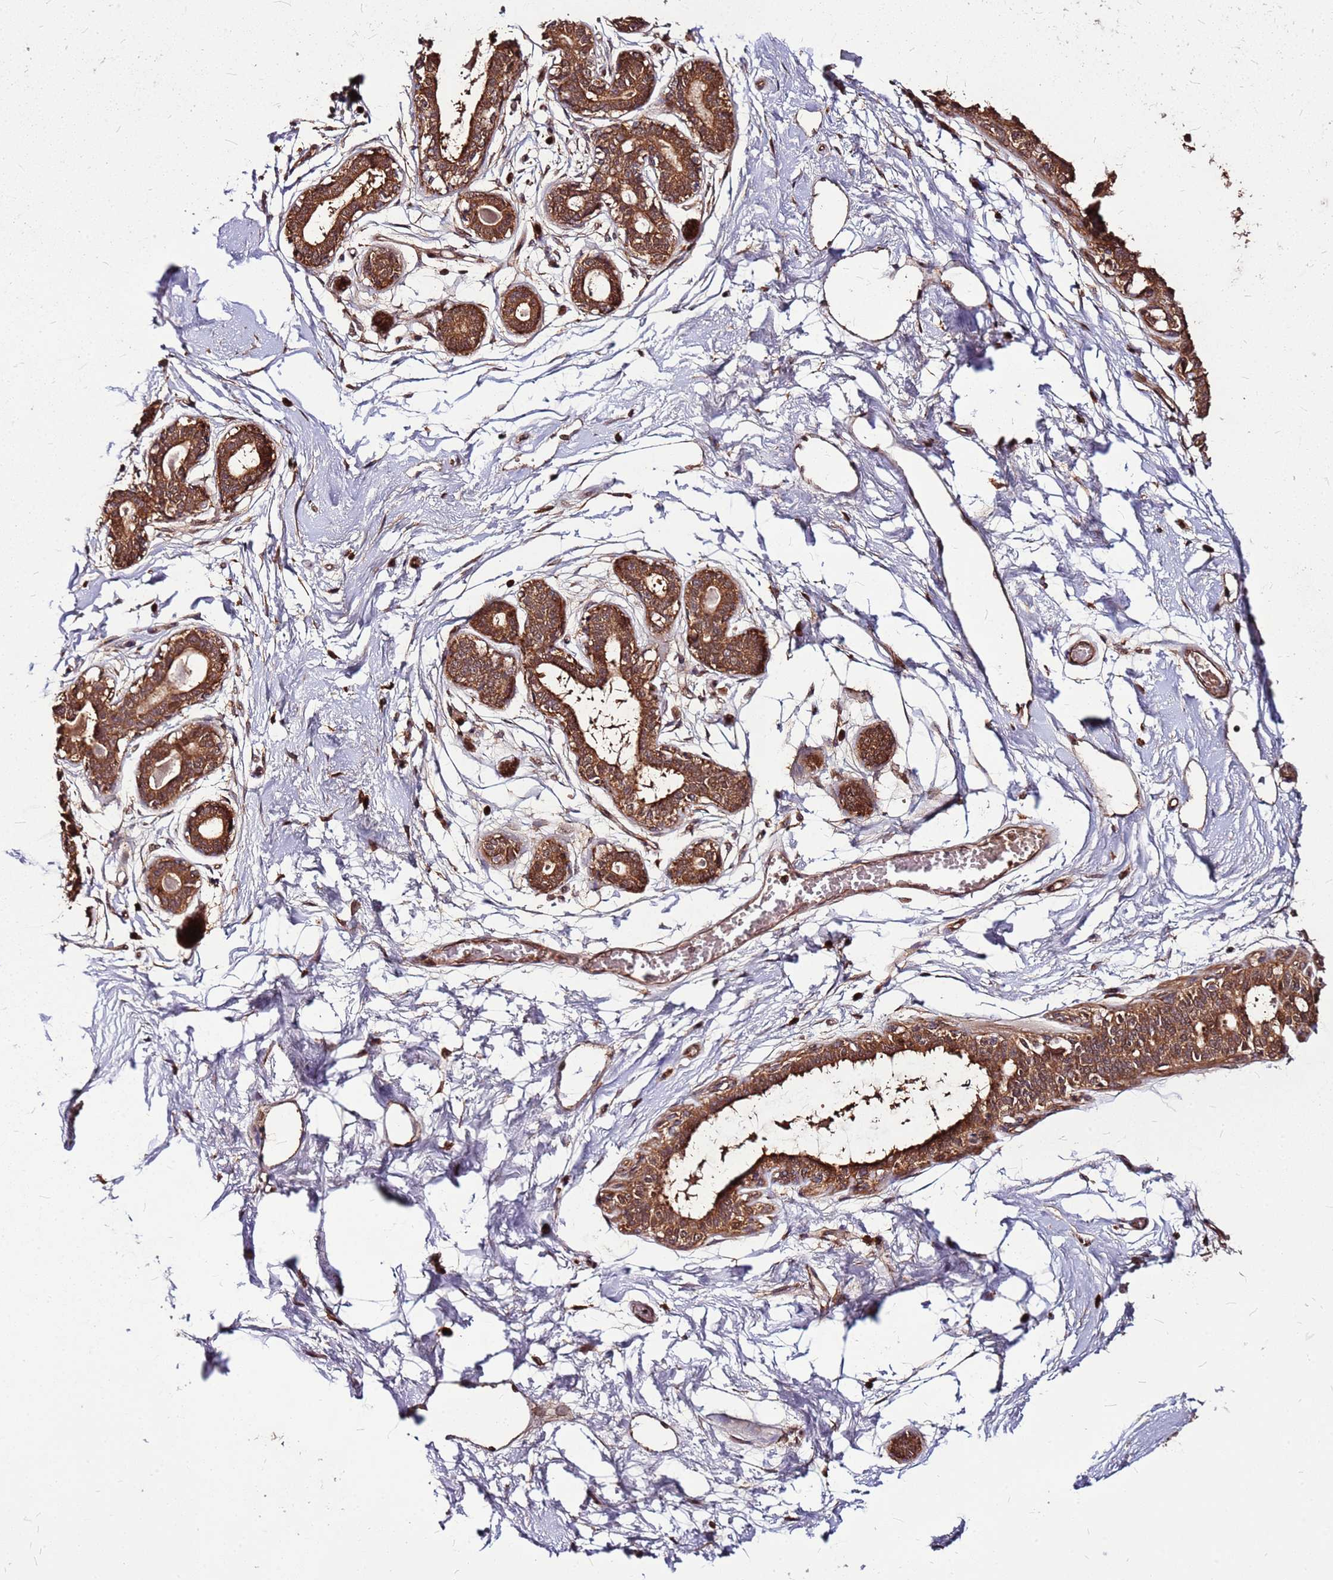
{"staining": {"intensity": "moderate", "quantity": ">75%", "location": "cytoplasmic/membranous"}, "tissue": "breast", "cell_type": "Adipocytes", "image_type": "normal", "snomed": [{"axis": "morphology", "description": "Normal tissue, NOS"}, {"axis": "topography", "description": "Breast"}], "caption": "Brown immunohistochemical staining in benign breast exhibits moderate cytoplasmic/membranous expression in about >75% of adipocytes.", "gene": "LYPLAL1", "patient": {"sex": "female", "age": 45}}